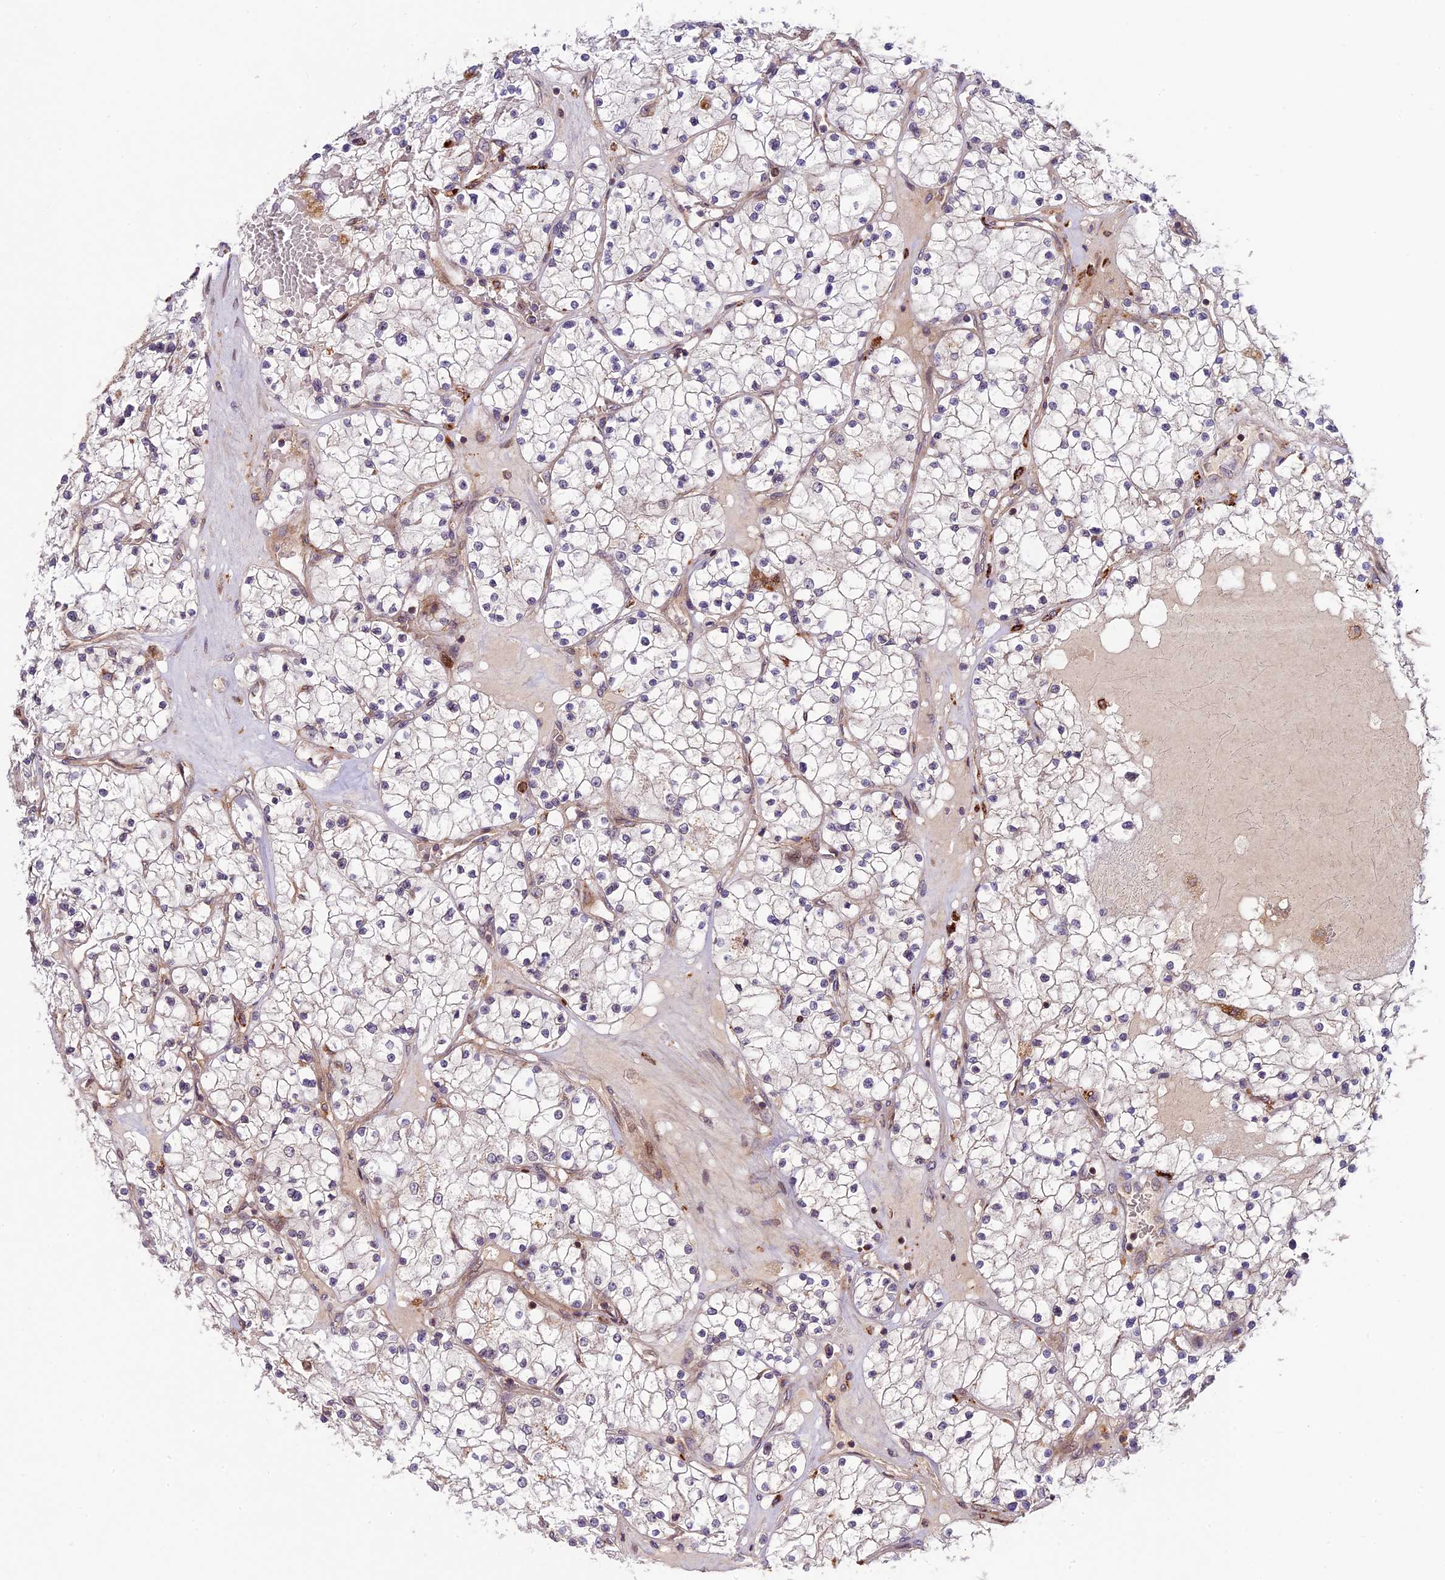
{"staining": {"intensity": "negative", "quantity": "none", "location": "none"}, "tissue": "renal cancer", "cell_type": "Tumor cells", "image_type": "cancer", "snomed": [{"axis": "morphology", "description": "Normal tissue, NOS"}, {"axis": "morphology", "description": "Adenocarcinoma, NOS"}, {"axis": "topography", "description": "Kidney"}], "caption": "High magnification brightfield microscopy of renal cancer stained with DAB (3,3'-diaminobenzidine) (brown) and counterstained with hematoxylin (blue): tumor cells show no significant expression.", "gene": "DGKH", "patient": {"sex": "male", "age": 68}}